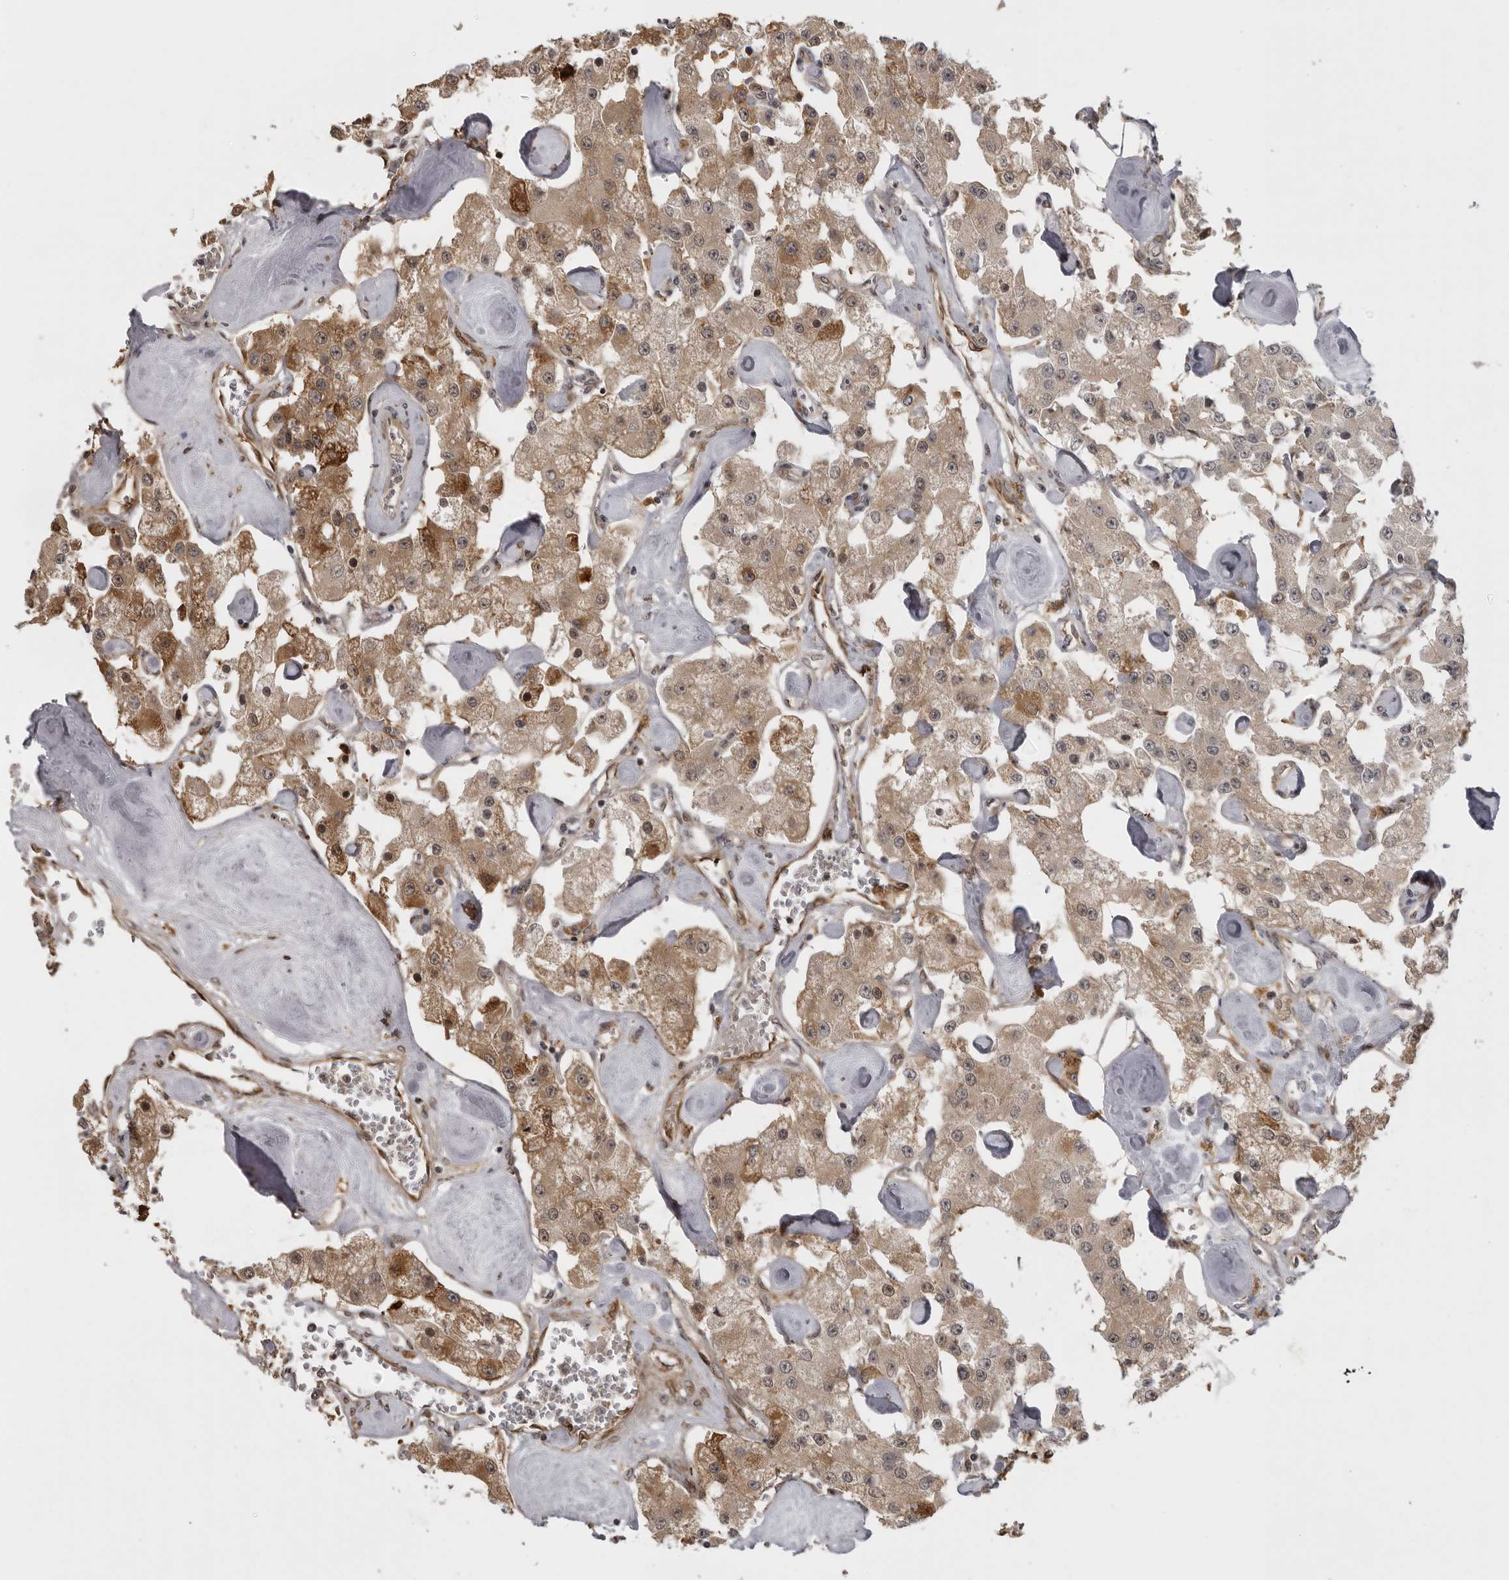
{"staining": {"intensity": "moderate", "quantity": ">75%", "location": "cytoplasmic/membranous"}, "tissue": "carcinoid", "cell_type": "Tumor cells", "image_type": "cancer", "snomed": [{"axis": "morphology", "description": "Carcinoid, malignant, NOS"}, {"axis": "topography", "description": "Pancreas"}], "caption": "Malignant carcinoid stained for a protein (brown) displays moderate cytoplasmic/membranous positive expression in about >75% of tumor cells.", "gene": "DNAH14", "patient": {"sex": "male", "age": 41}}